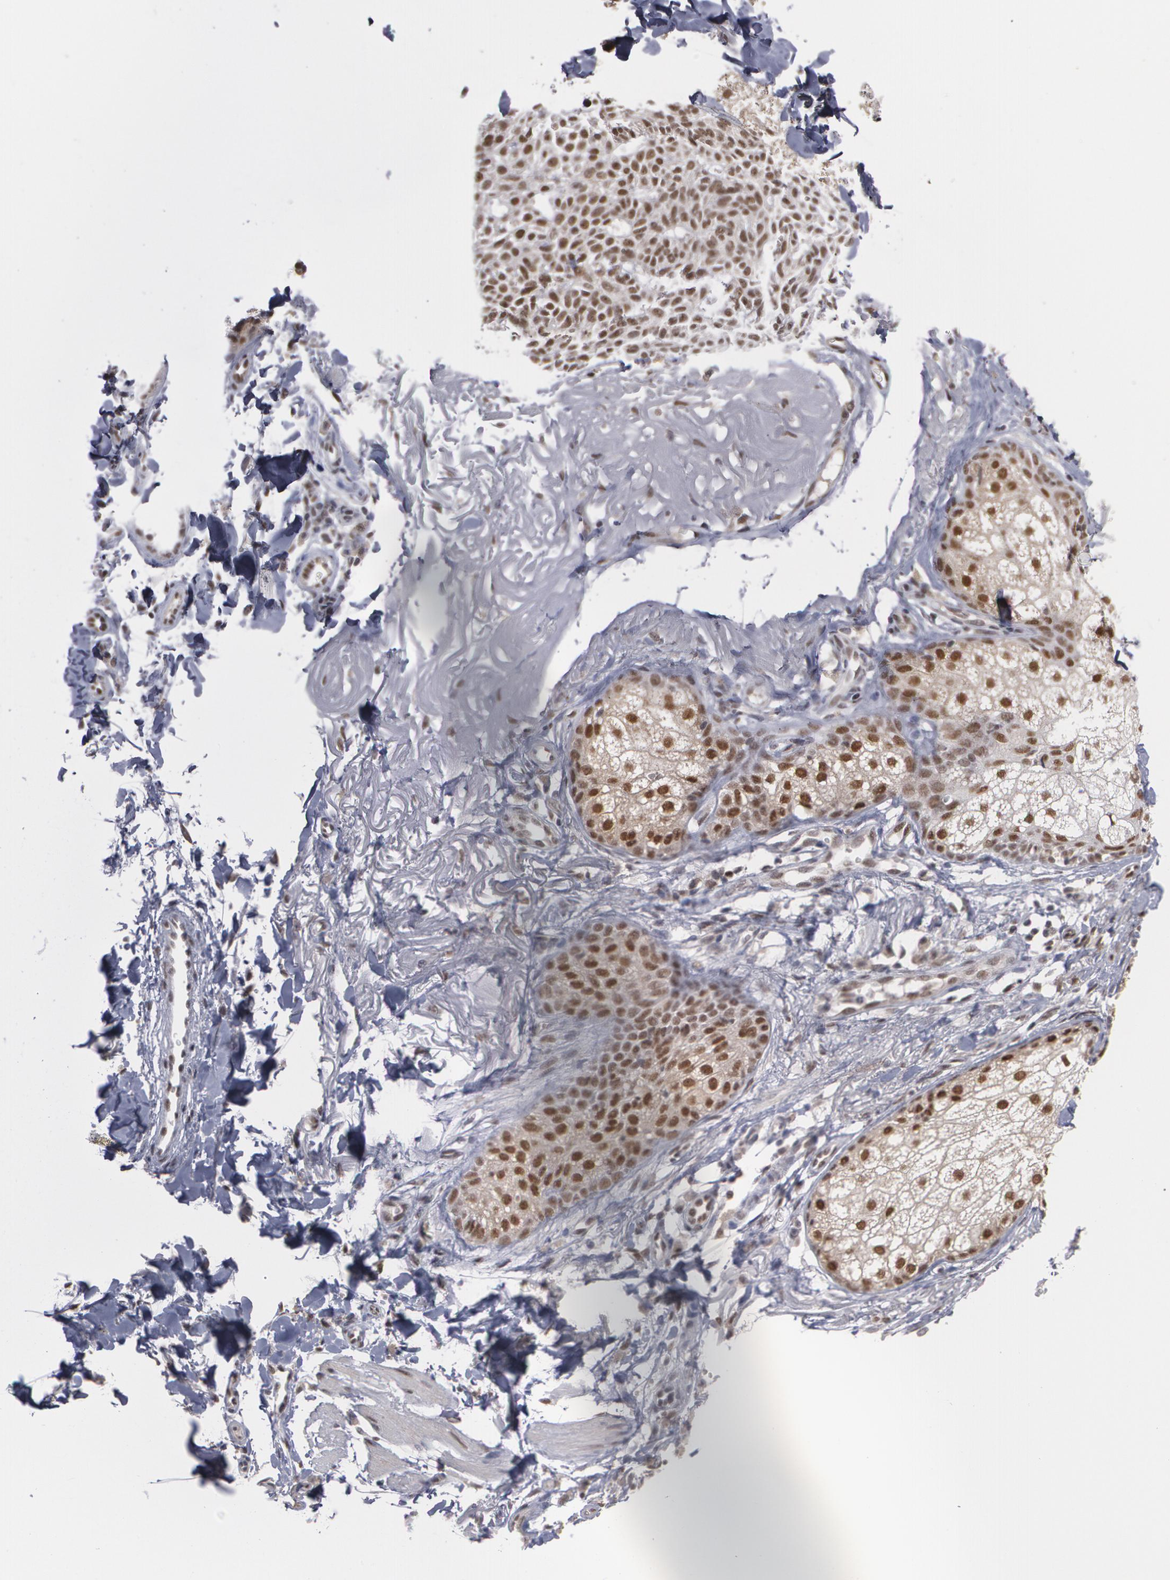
{"staining": {"intensity": "moderate", "quantity": ">75%", "location": "nuclear"}, "tissue": "skin cancer", "cell_type": "Tumor cells", "image_type": "cancer", "snomed": [{"axis": "morphology", "description": "Basal cell carcinoma"}, {"axis": "topography", "description": "Skin"}], "caption": "This is an image of immunohistochemistry (IHC) staining of basal cell carcinoma (skin), which shows moderate positivity in the nuclear of tumor cells.", "gene": "INTS6", "patient": {"sex": "male", "age": 74}}